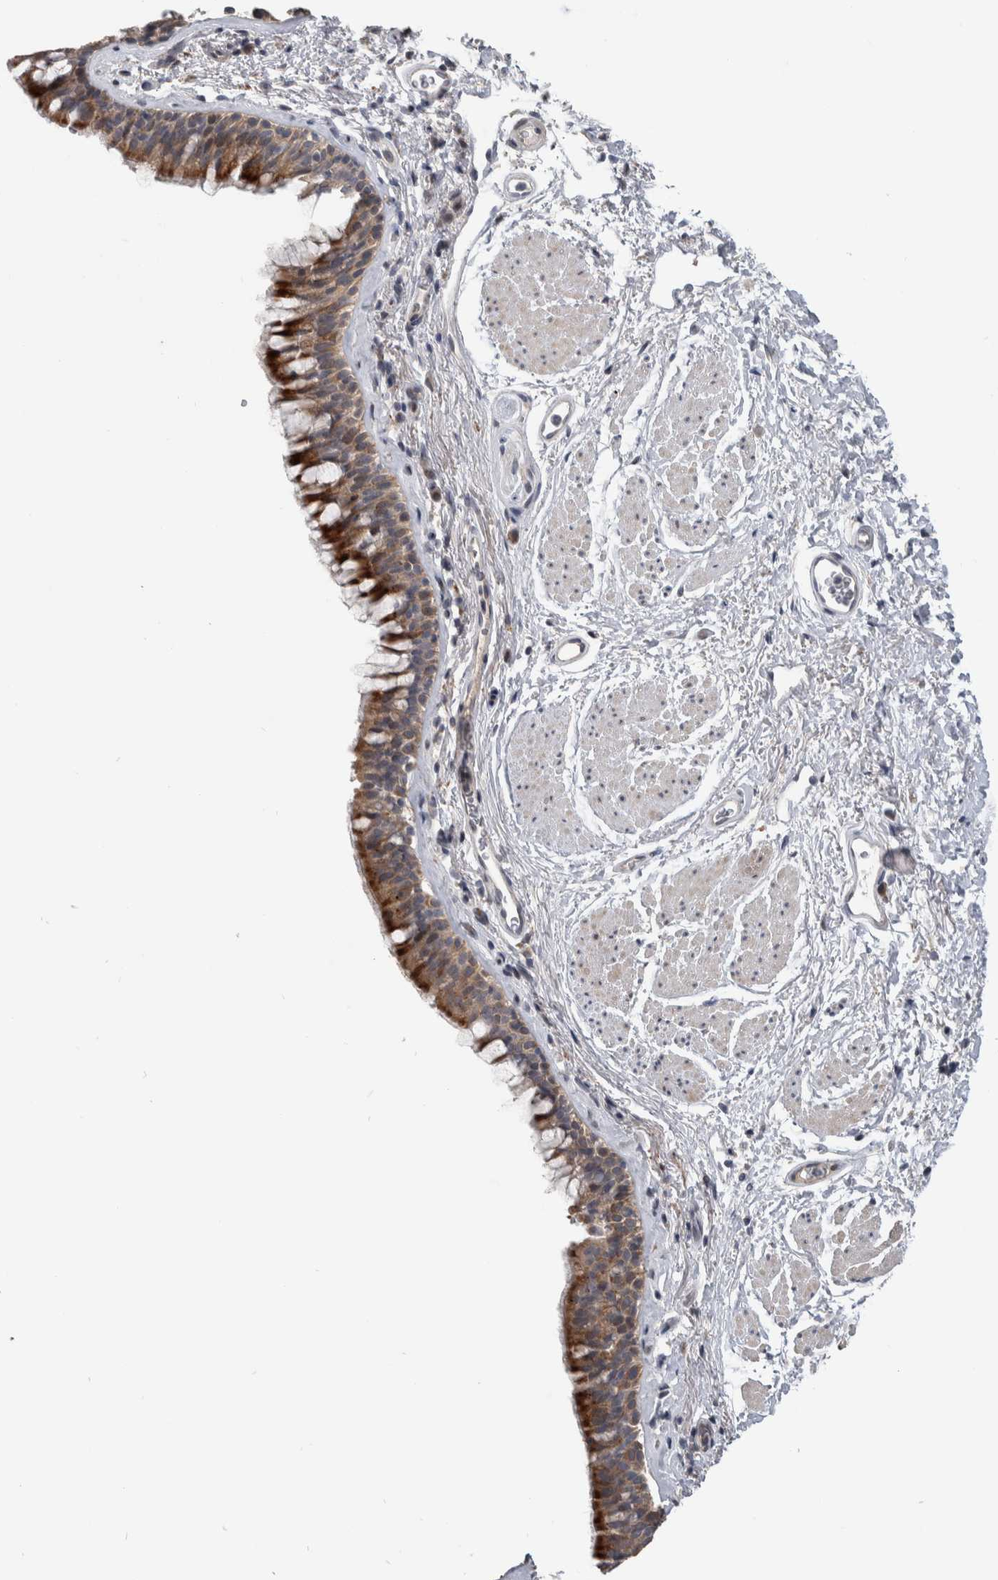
{"staining": {"intensity": "strong", "quantity": ">75%", "location": "cytoplasmic/membranous"}, "tissue": "bronchus", "cell_type": "Respiratory epithelial cells", "image_type": "normal", "snomed": [{"axis": "morphology", "description": "Normal tissue, NOS"}, {"axis": "topography", "description": "Cartilage tissue"}, {"axis": "topography", "description": "Bronchus"}], "caption": "High-power microscopy captured an IHC histopathology image of normal bronchus, revealing strong cytoplasmic/membranous positivity in about >75% of respiratory epithelial cells.", "gene": "FAM83G", "patient": {"sex": "female", "age": 53}}